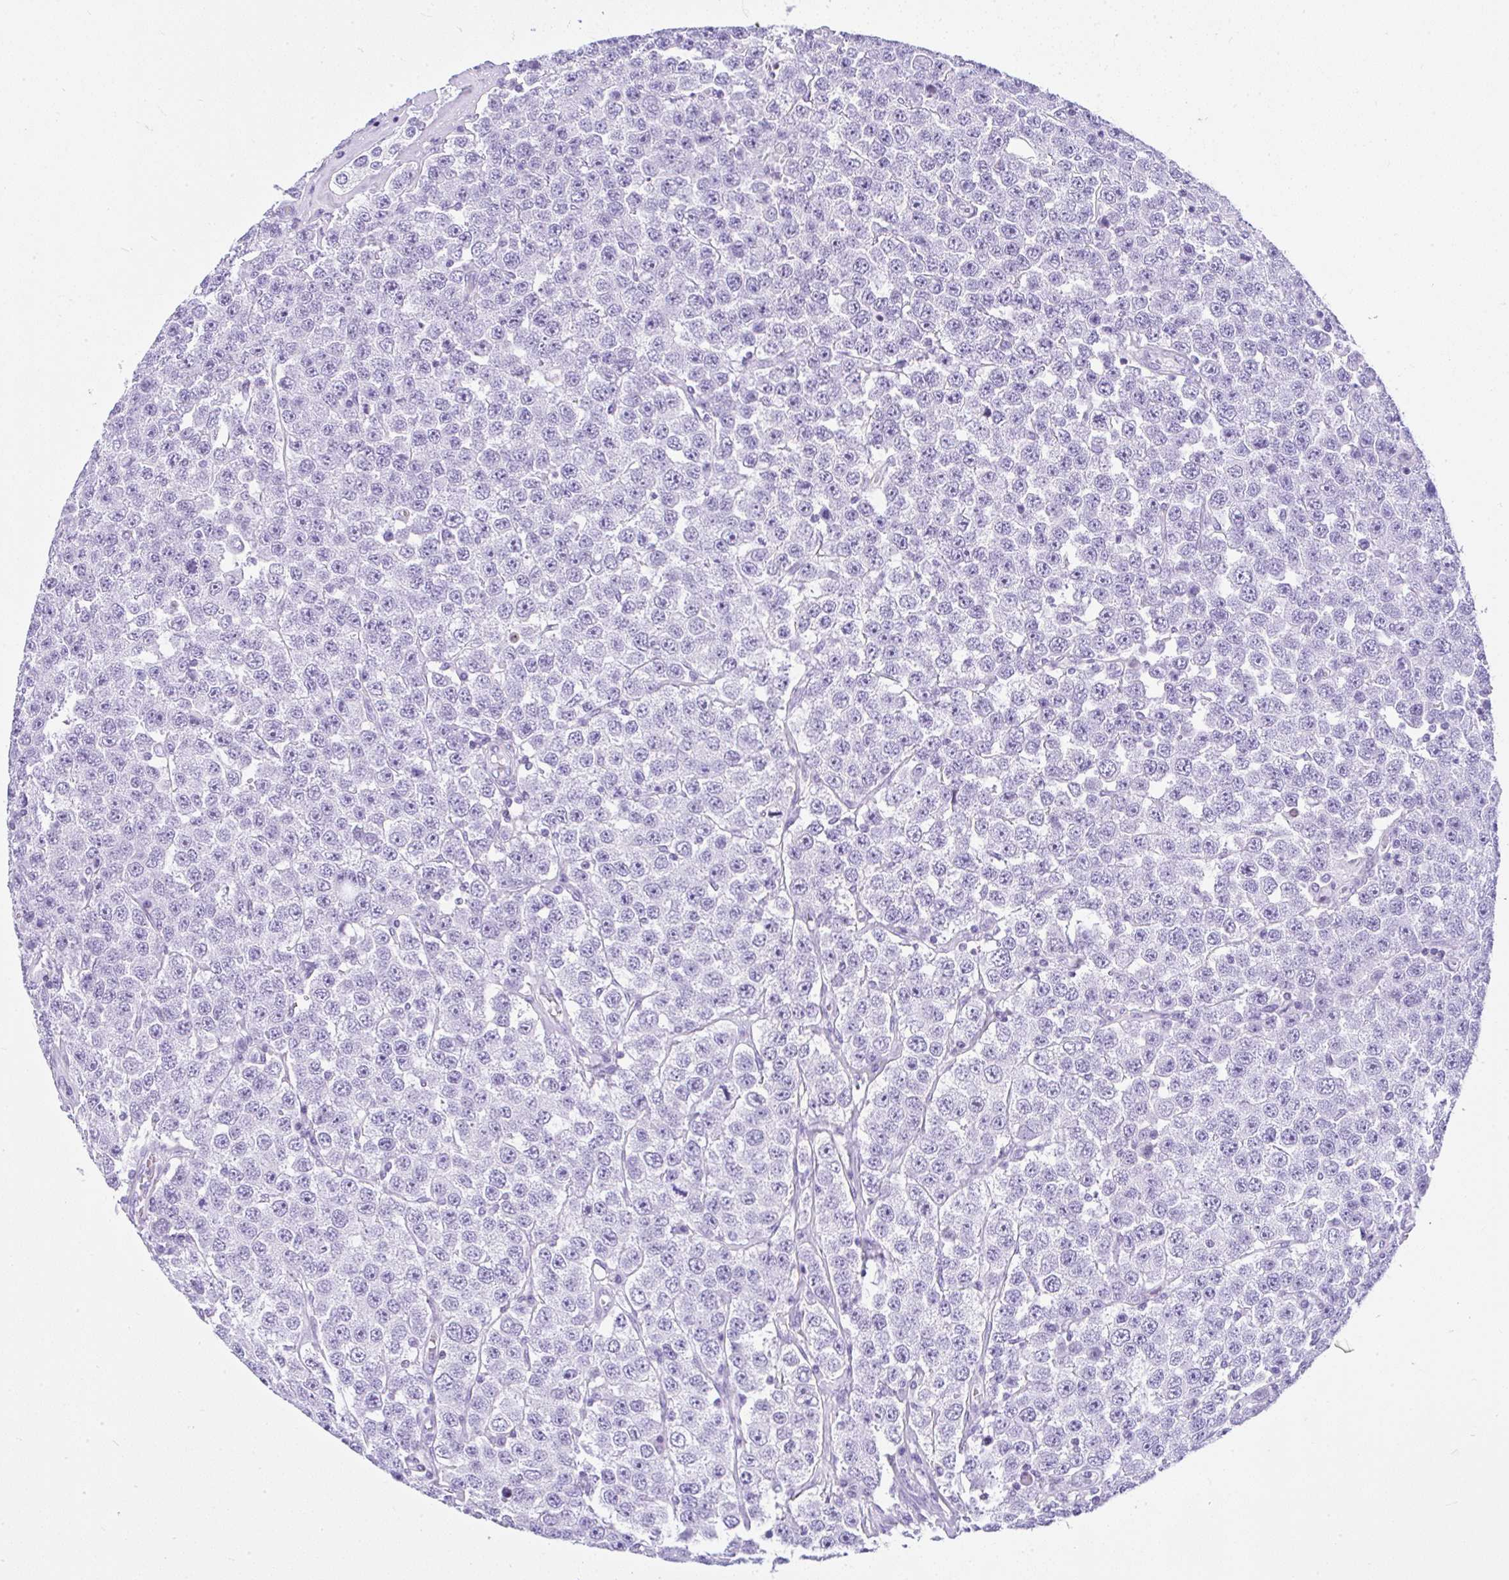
{"staining": {"intensity": "negative", "quantity": "none", "location": "none"}, "tissue": "testis cancer", "cell_type": "Tumor cells", "image_type": "cancer", "snomed": [{"axis": "morphology", "description": "Seminoma, NOS"}, {"axis": "topography", "description": "Testis"}], "caption": "Protein analysis of testis cancer (seminoma) reveals no significant staining in tumor cells.", "gene": "KRT27", "patient": {"sex": "male", "age": 28}}